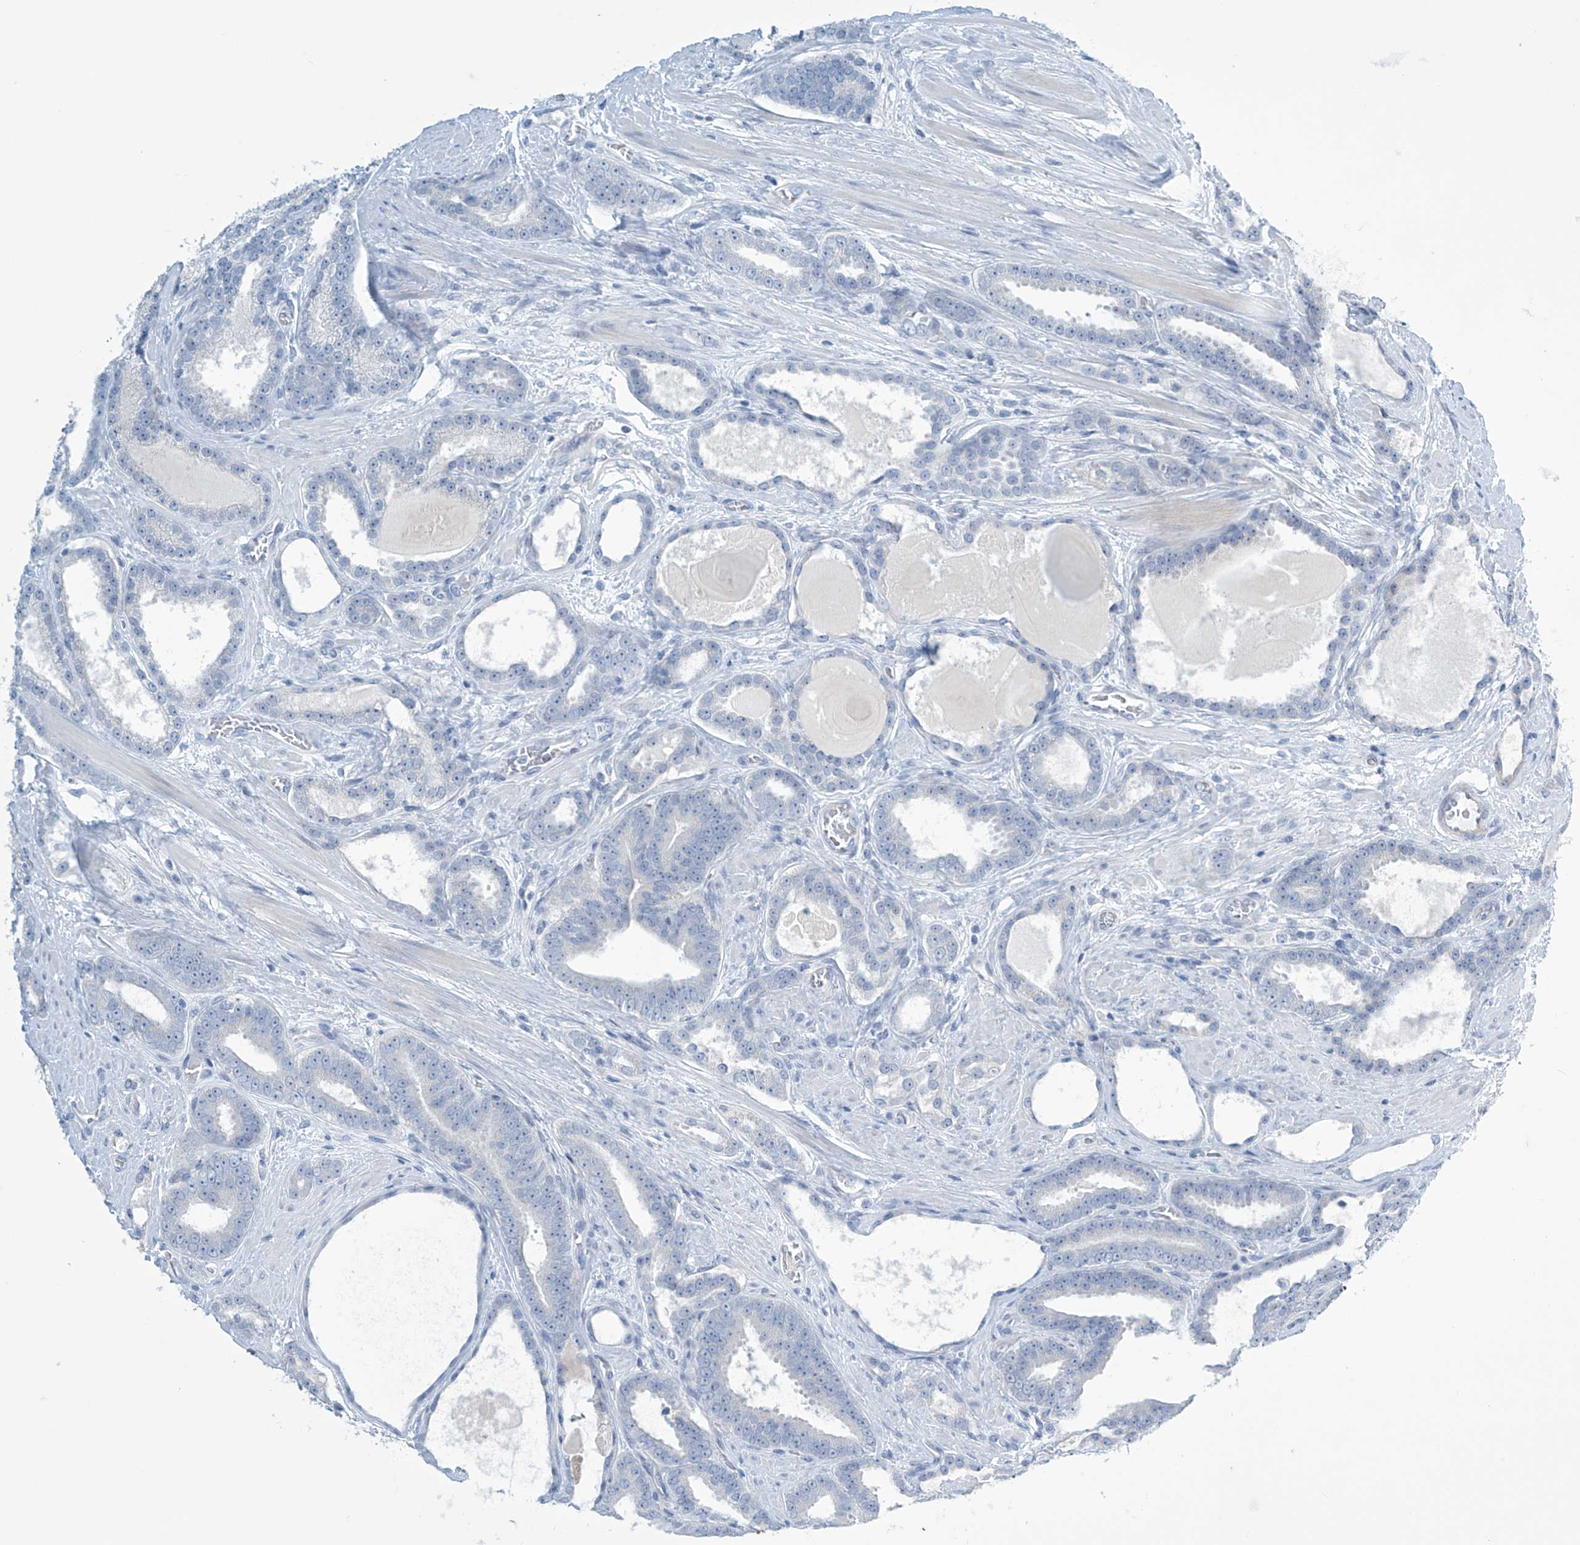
{"staining": {"intensity": "negative", "quantity": "none", "location": "none"}, "tissue": "prostate cancer", "cell_type": "Tumor cells", "image_type": "cancer", "snomed": [{"axis": "morphology", "description": "Adenocarcinoma, High grade"}, {"axis": "topography", "description": "Prostate"}], "caption": "DAB (3,3'-diaminobenzidine) immunohistochemical staining of prostate cancer demonstrates no significant positivity in tumor cells. (Brightfield microscopy of DAB immunohistochemistry (IHC) at high magnification).", "gene": "SLC35A5", "patient": {"sex": "male", "age": 60}}